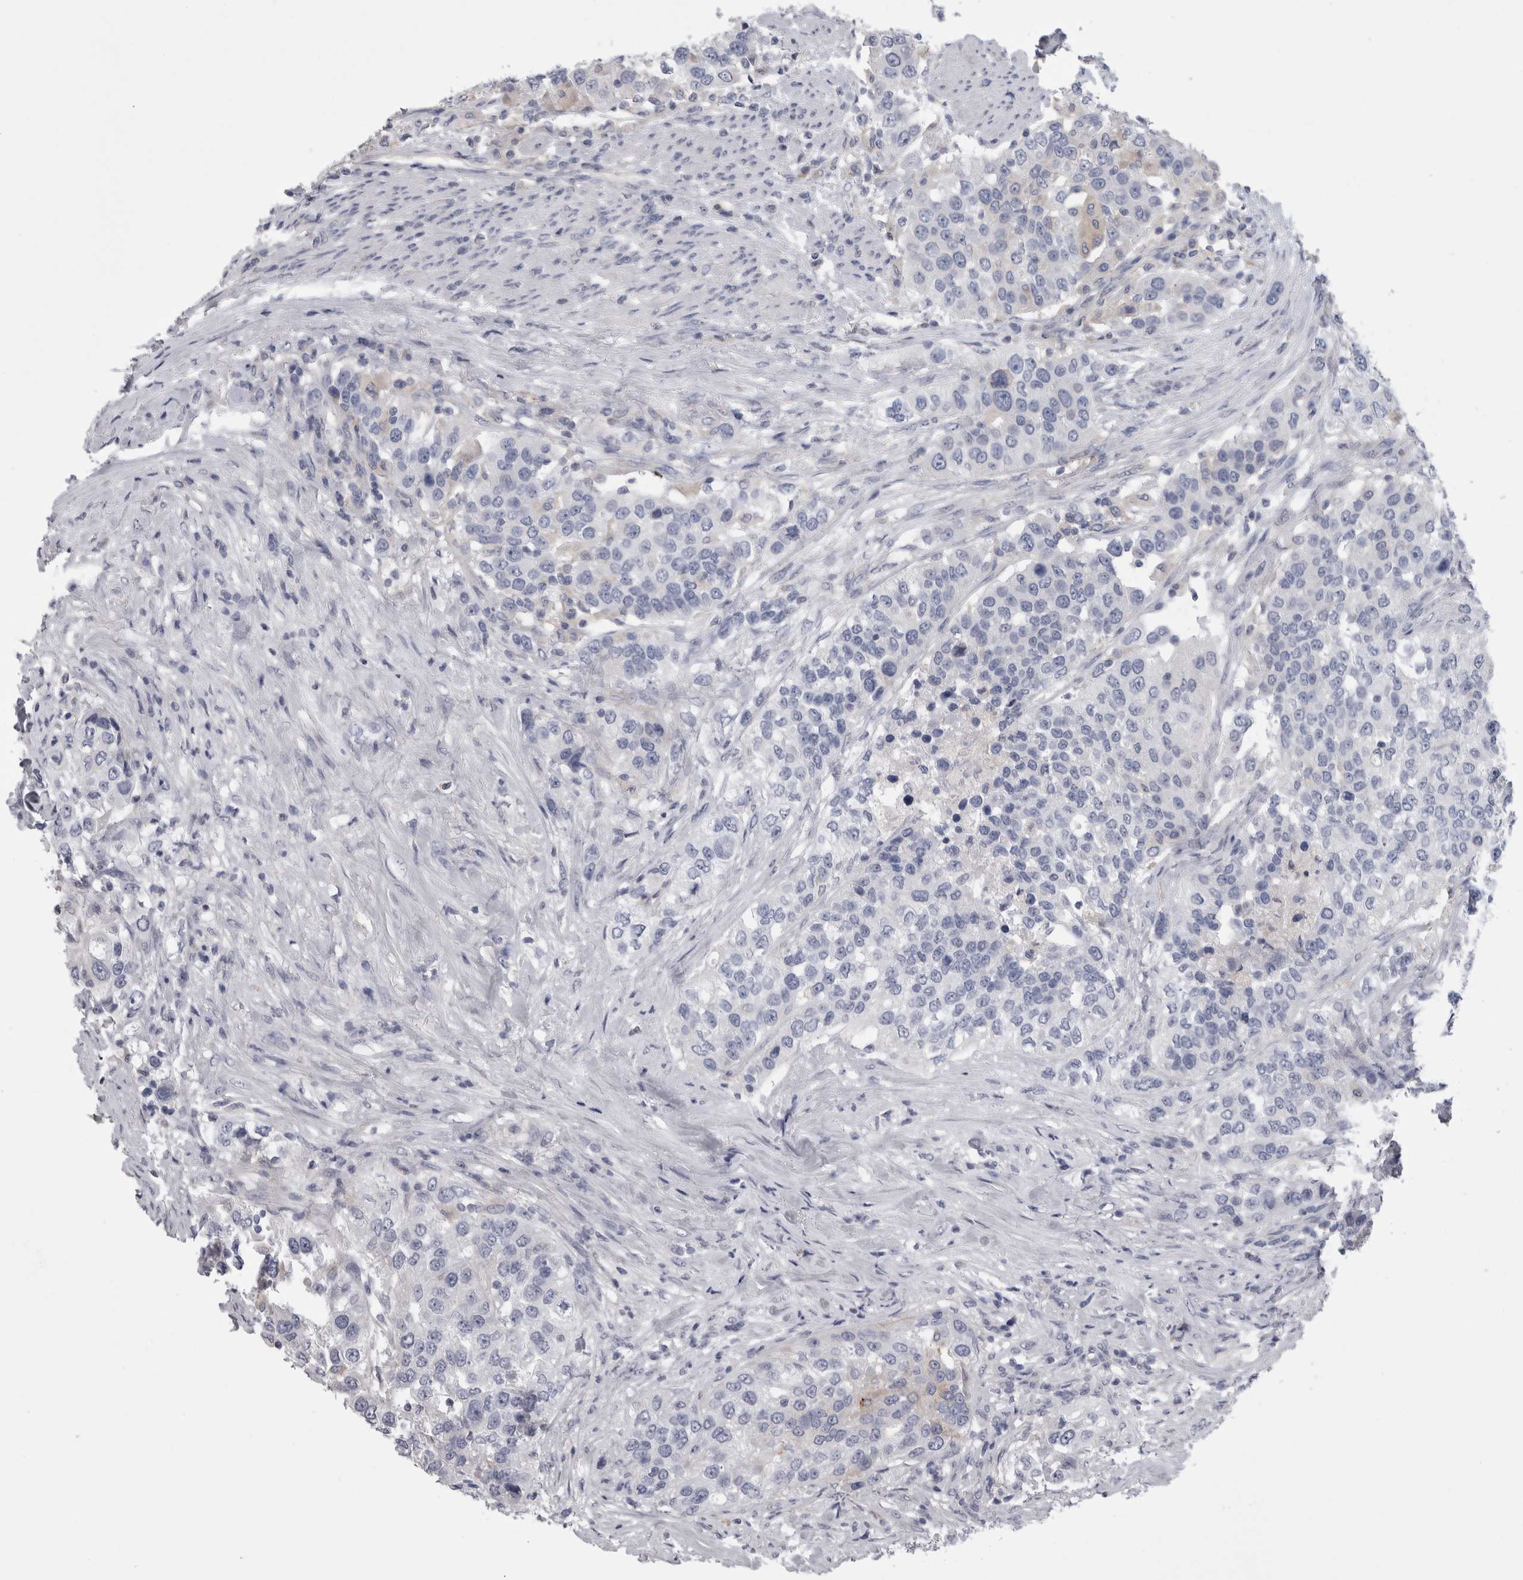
{"staining": {"intensity": "negative", "quantity": "none", "location": "none"}, "tissue": "urothelial cancer", "cell_type": "Tumor cells", "image_type": "cancer", "snomed": [{"axis": "morphology", "description": "Urothelial carcinoma, High grade"}, {"axis": "topography", "description": "Urinary bladder"}], "caption": "Protein analysis of urothelial cancer reveals no significant staining in tumor cells.", "gene": "AFMID", "patient": {"sex": "female", "age": 80}}